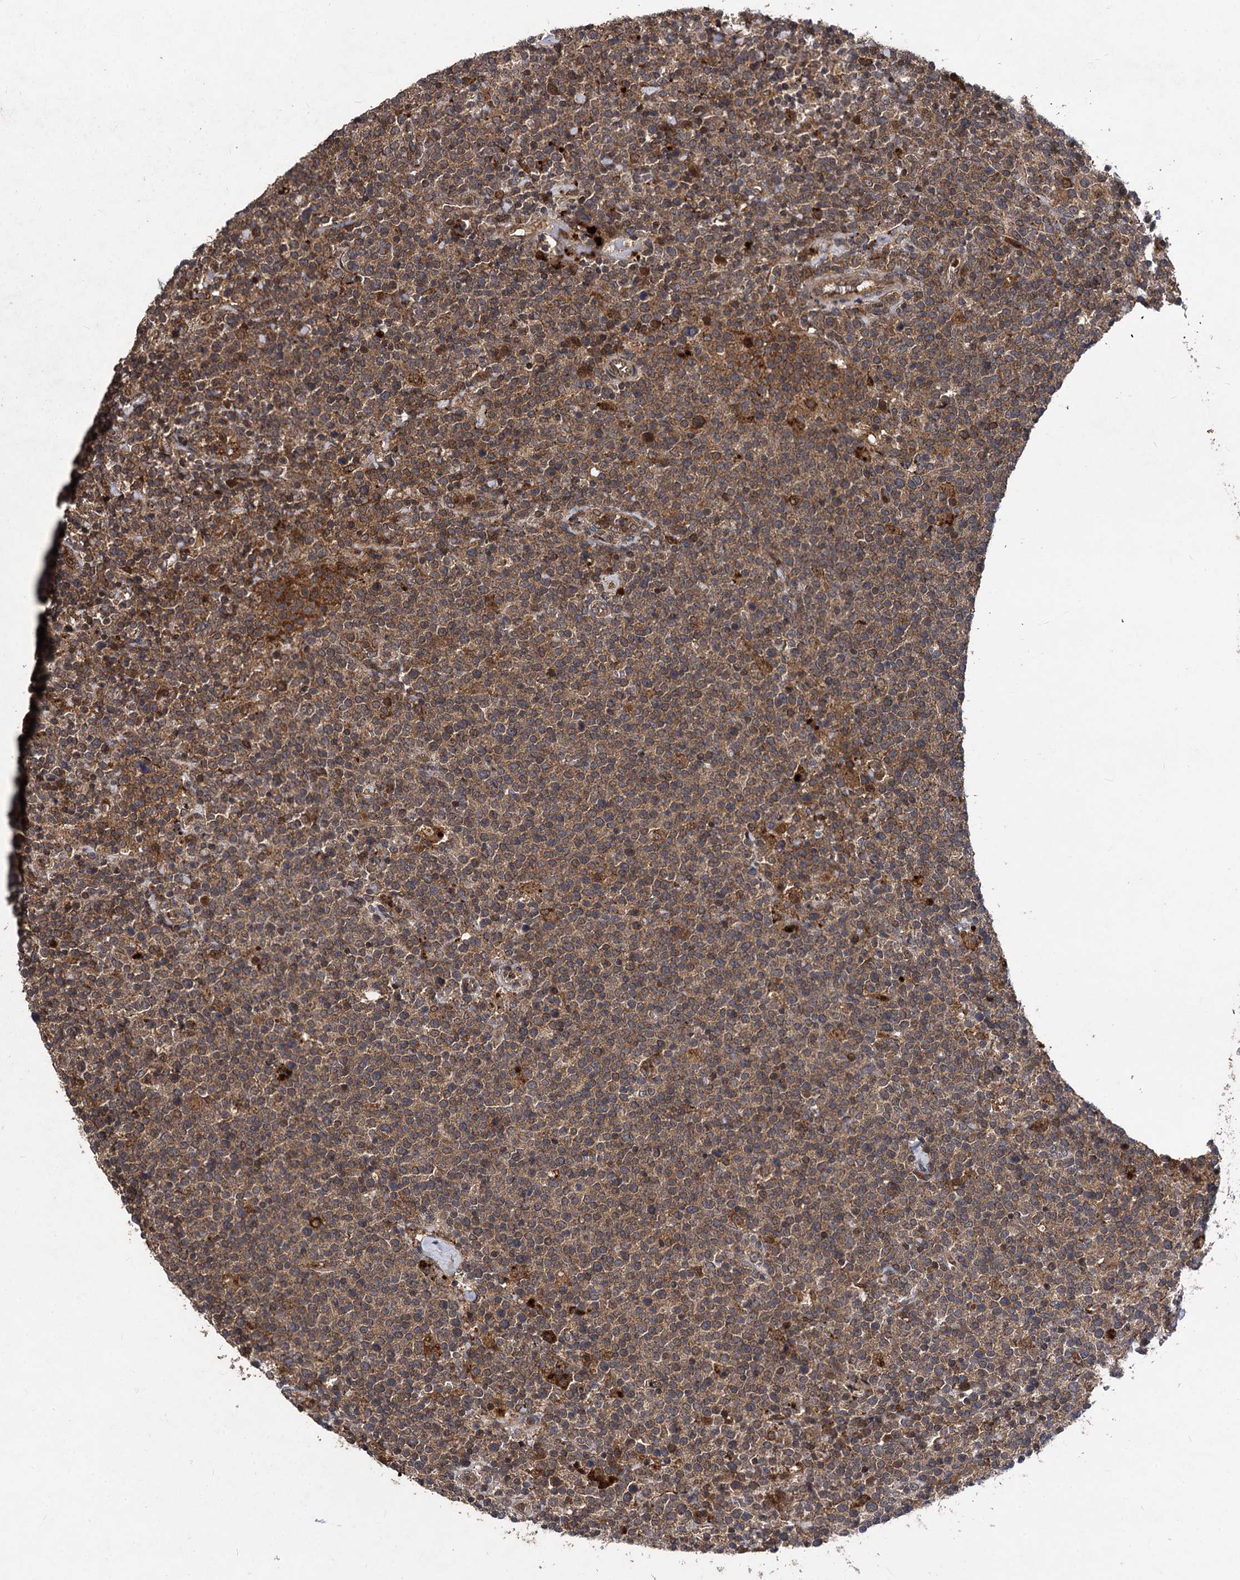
{"staining": {"intensity": "moderate", "quantity": ">75%", "location": "cytoplasmic/membranous"}, "tissue": "lymphoma", "cell_type": "Tumor cells", "image_type": "cancer", "snomed": [{"axis": "morphology", "description": "Malignant lymphoma, non-Hodgkin's type, High grade"}, {"axis": "topography", "description": "Lymph node"}], "caption": "Lymphoma stained with a brown dye exhibits moderate cytoplasmic/membranous positive staining in approximately >75% of tumor cells.", "gene": "BCL2L2", "patient": {"sex": "male", "age": 61}}